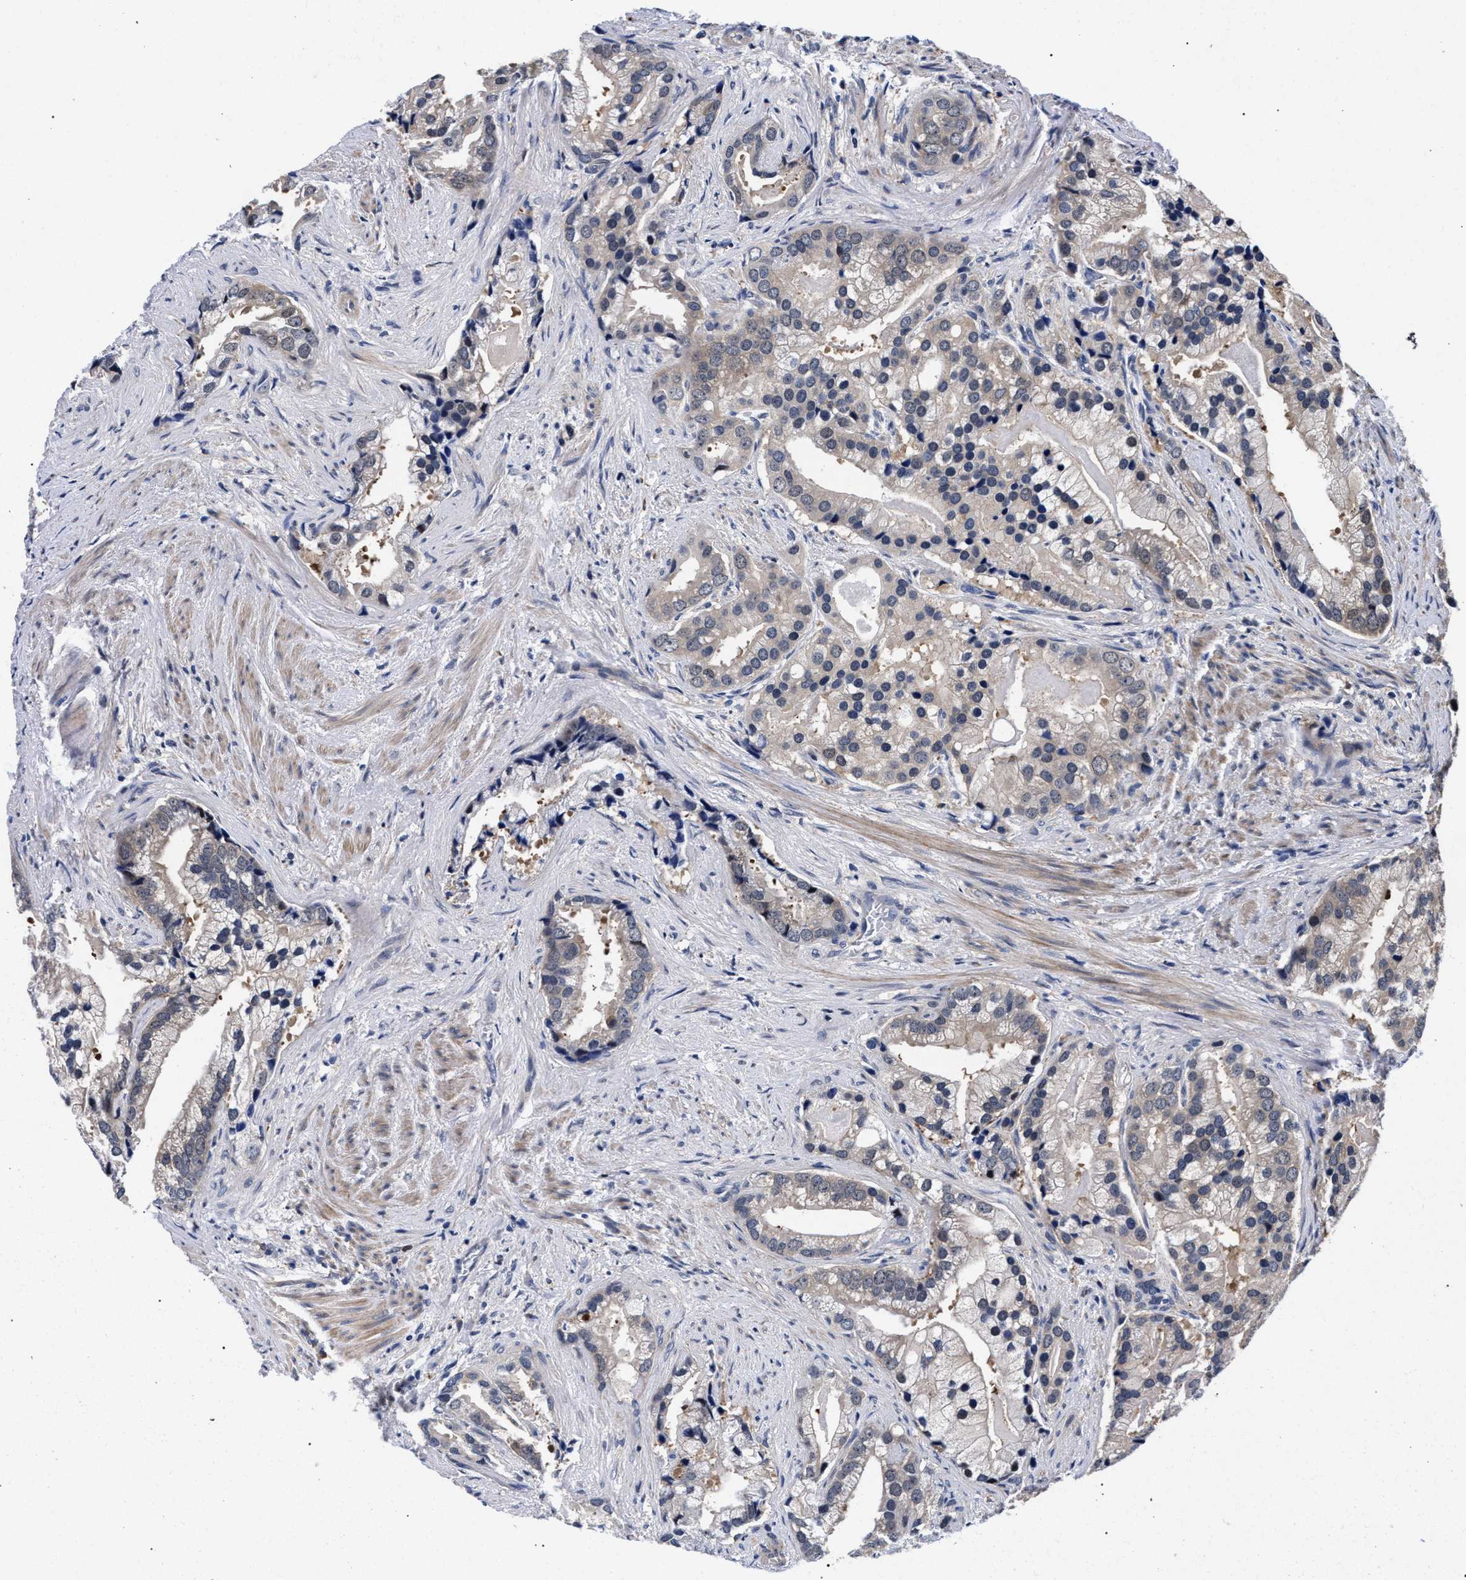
{"staining": {"intensity": "weak", "quantity": "25%-75%", "location": "cytoplasmic/membranous"}, "tissue": "prostate cancer", "cell_type": "Tumor cells", "image_type": "cancer", "snomed": [{"axis": "morphology", "description": "Adenocarcinoma, Low grade"}, {"axis": "topography", "description": "Prostate"}], "caption": "Immunohistochemistry (IHC) (DAB) staining of human prostate adenocarcinoma (low-grade) shows weak cytoplasmic/membranous protein positivity in about 25%-75% of tumor cells. Immunohistochemistry (IHC) stains the protein in brown and the nuclei are stained blue.", "gene": "ZNF462", "patient": {"sex": "male", "age": 71}}